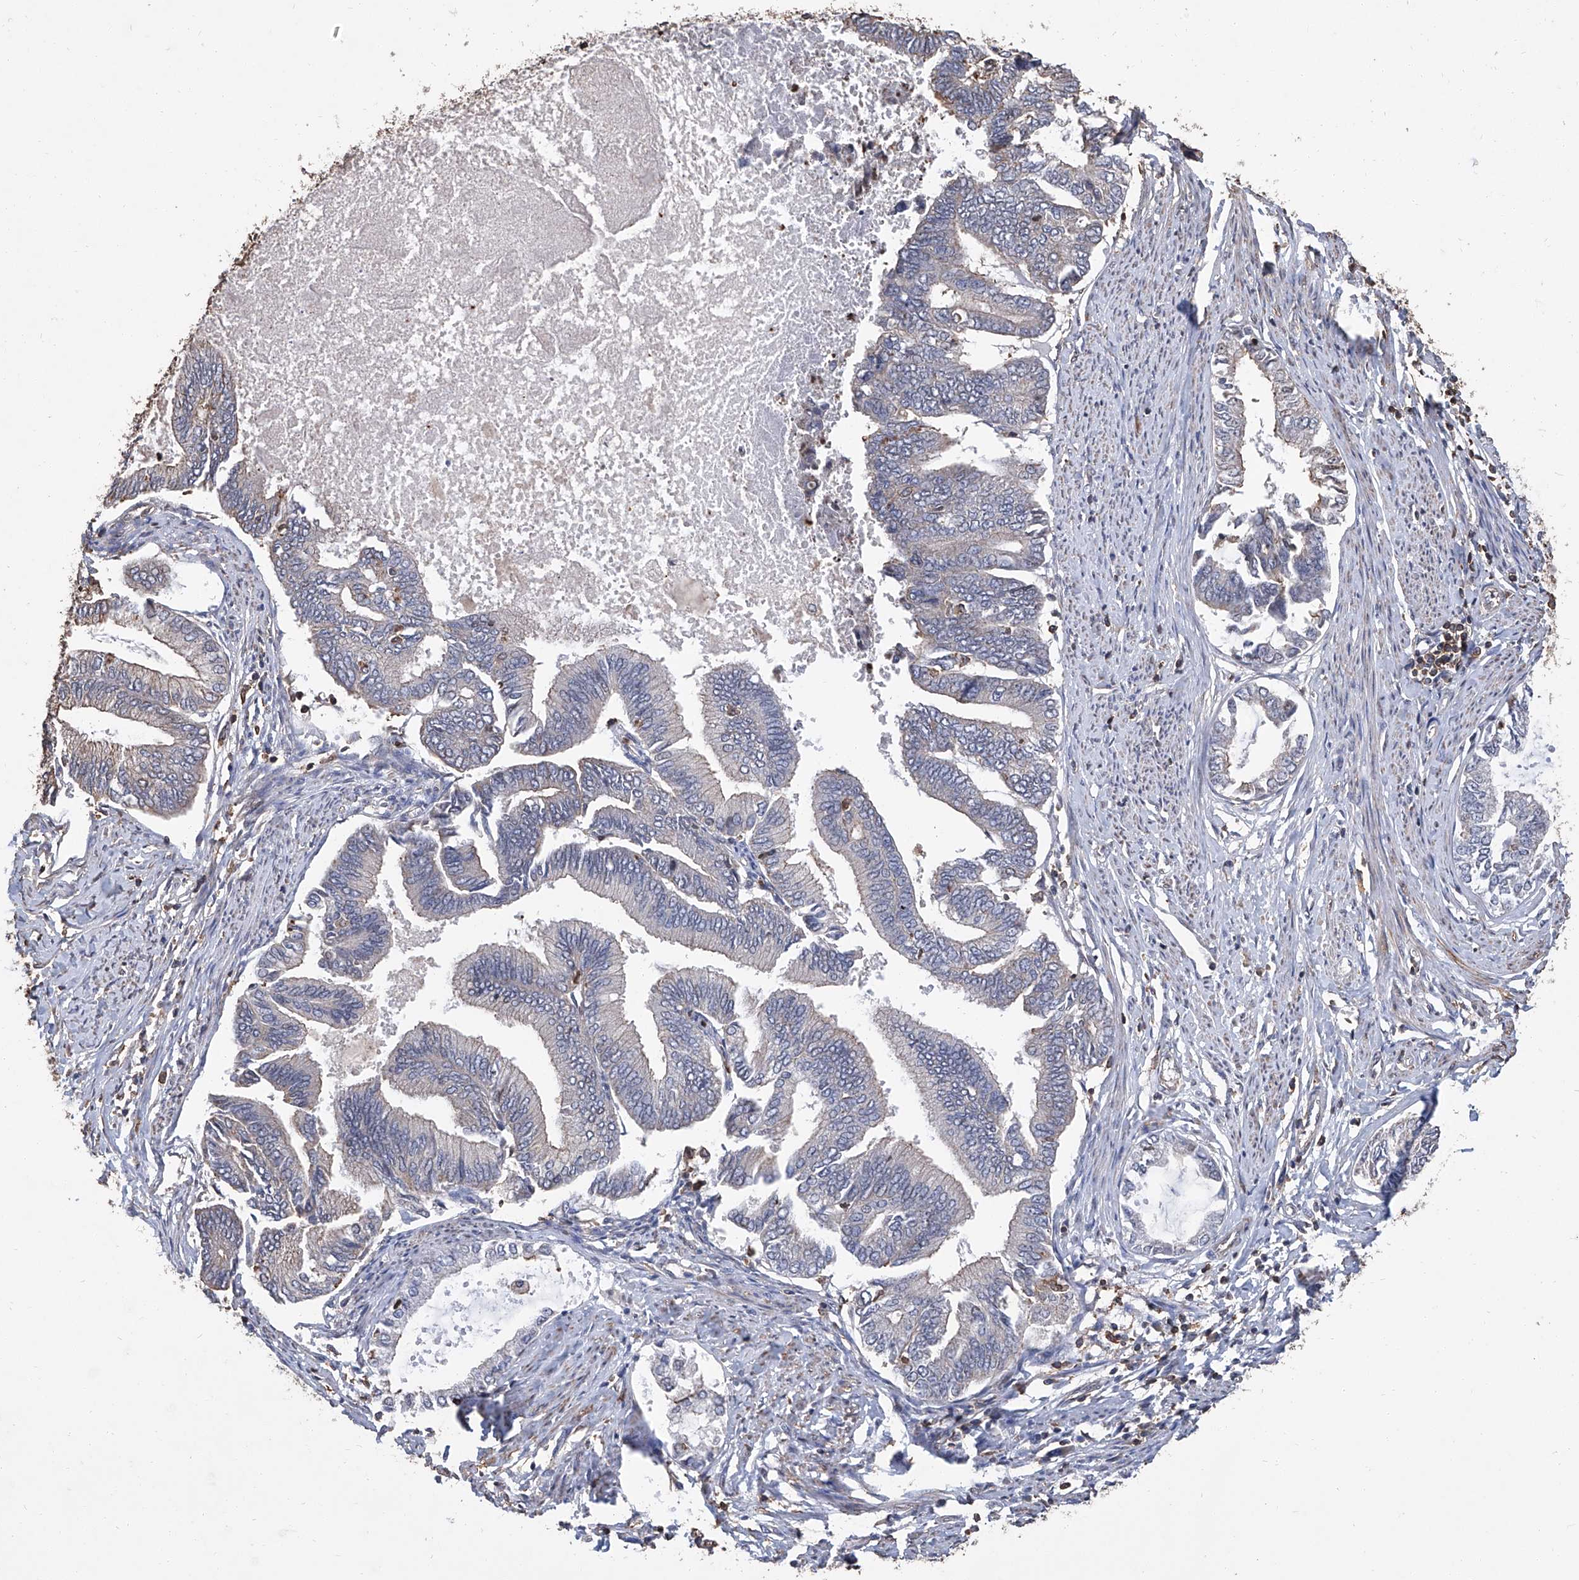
{"staining": {"intensity": "negative", "quantity": "none", "location": "none"}, "tissue": "endometrial cancer", "cell_type": "Tumor cells", "image_type": "cancer", "snomed": [{"axis": "morphology", "description": "Adenocarcinoma, NOS"}, {"axis": "topography", "description": "Endometrium"}], "caption": "IHC of human endometrial cancer reveals no staining in tumor cells.", "gene": "GPT", "patient": {"sex": "female", "age": 86}}